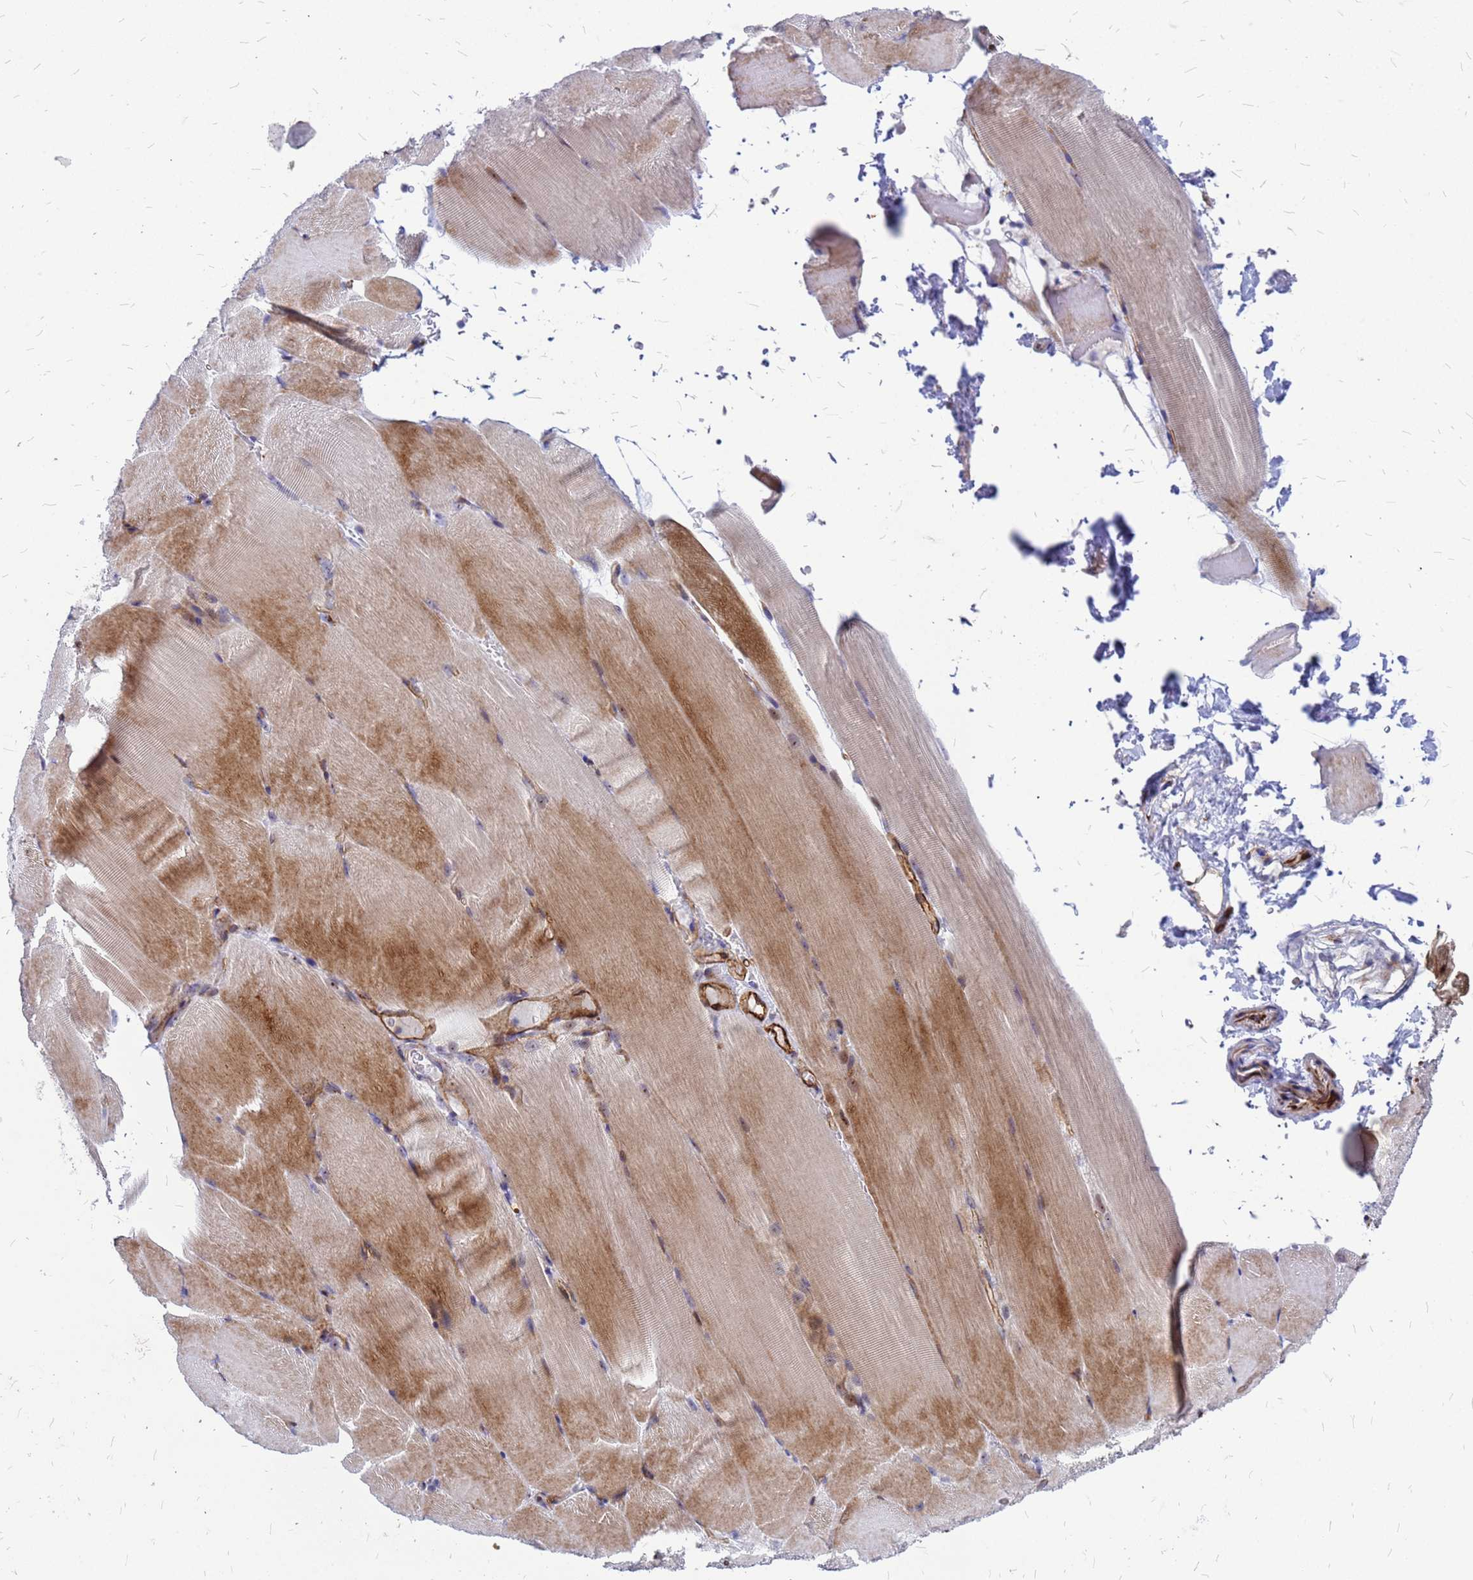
{"staining": {"intensity": "moderate", "quantity": "25%-75%", "location": "cytoplasmic/membranous"}, "tissue": "skeletal muscle", "cell_type": "Myocytes", "image_type": "normal", "snomed": [{"axis": "morphology", "description": "Normal tissue, NOS"}, {"axis": "topography", "description": "Skeletal muscle"}, {"axis": "topography", "description": "Parathyroid gland"}], "caption": "Immunohistochemical staining of normal human skeletal muscle shows 25%-75% levels of moderate cytoplasmic/membranous protein staining in approximately 25%-75% of myocytes.", "gene": "NOSTRIN", "patient": {"sex": "female", "age": 37}}